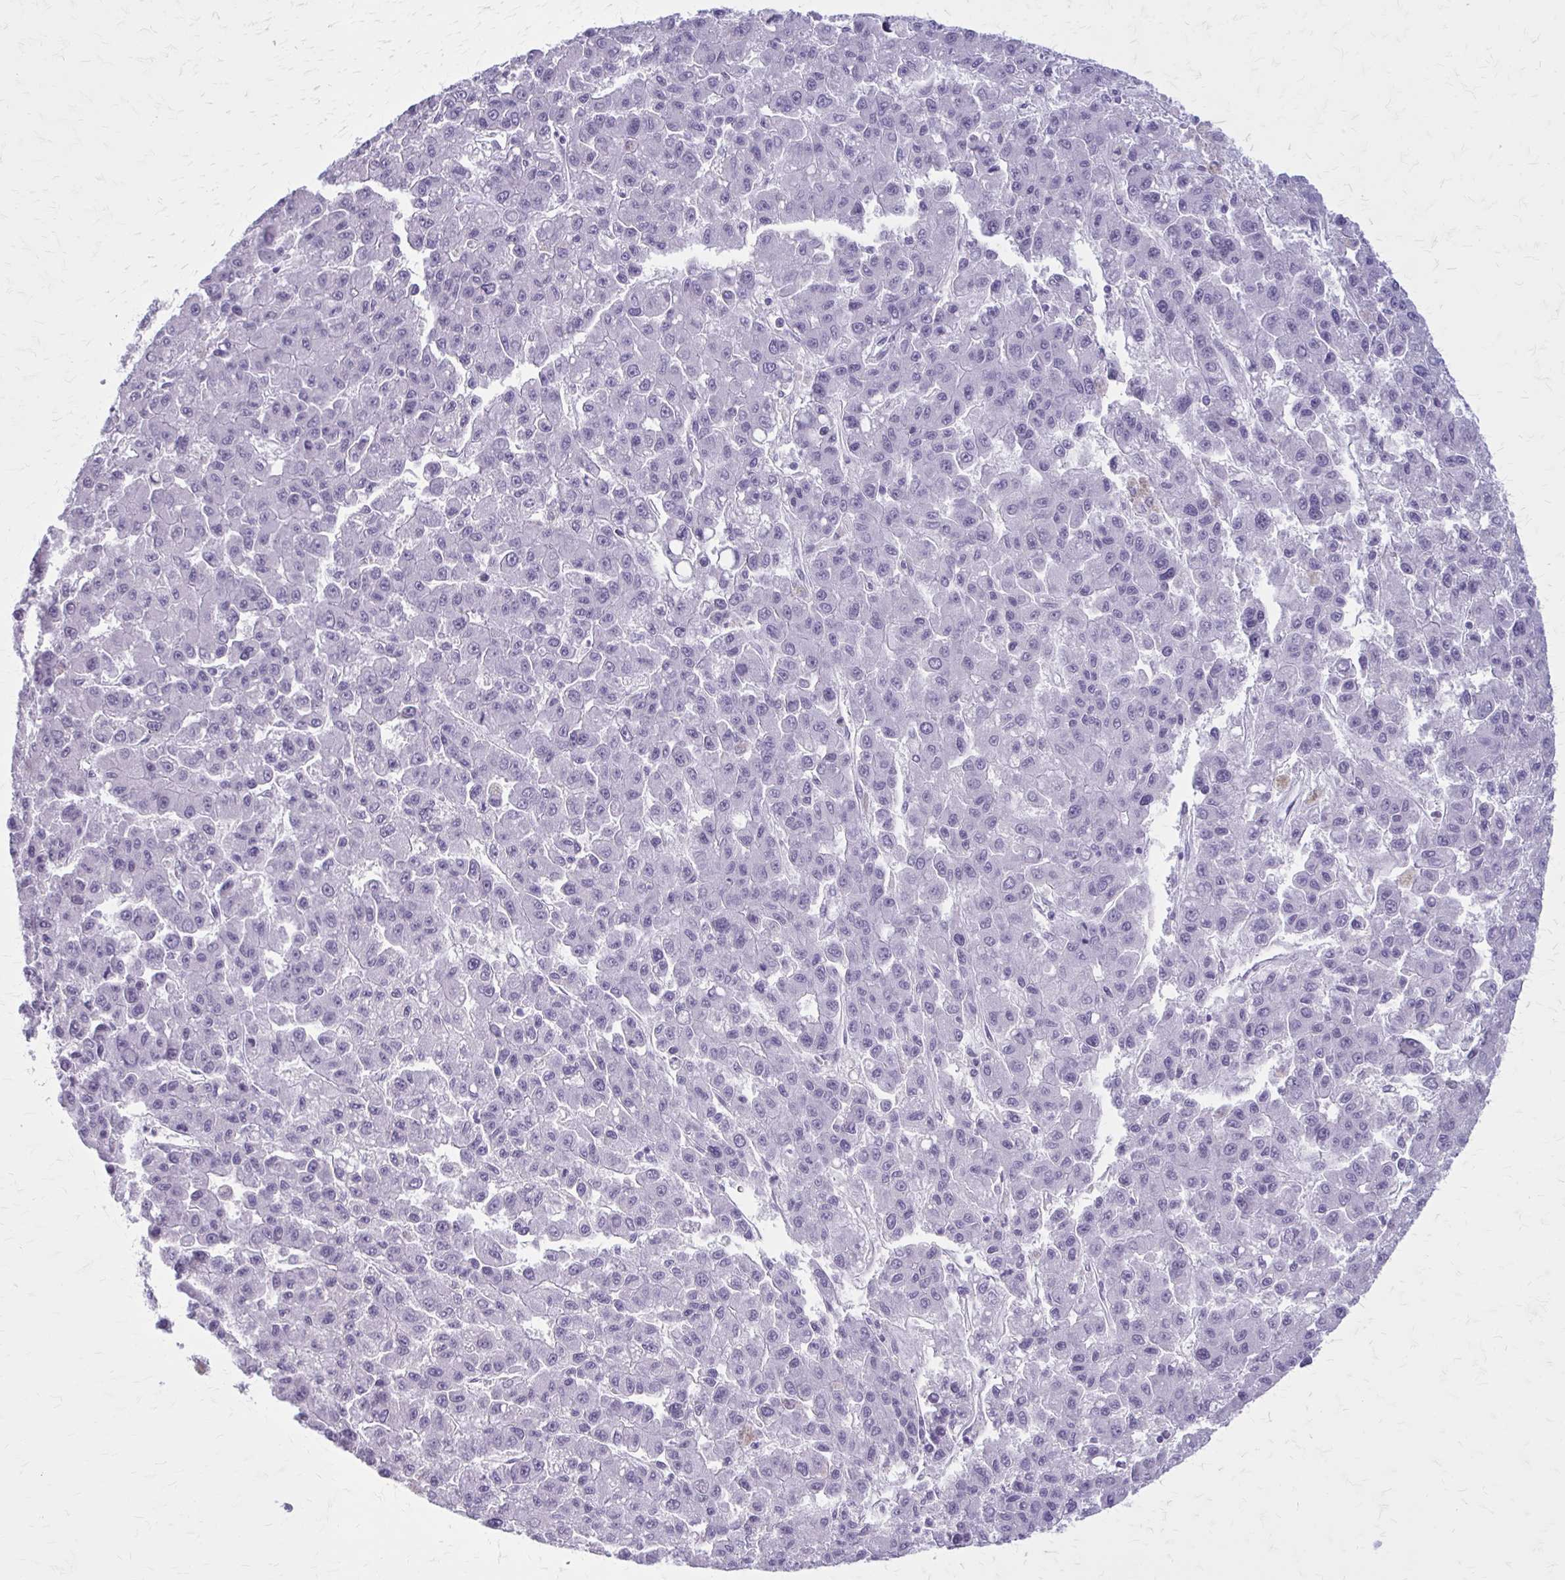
{"staining": {"intensity": "negative", "quantity": "none", "location": "none"}, "tissue": "liver cancer", "cell_type": "Tumor cells", "image_type": "cancer", "snomed": [{"axis": "morphology", "description": "Carcinoma, Hepatocellular, NOS"}, {"axis": "topography", "description": "Liver"}], "caption": "Immunohistochemistry (IHC) of human liver cancer (hepatocellular carcinoma) reveals no positivity in tumor cells. (DAB IHC visualized using brightfield microscopy, high magnification).", "gene": "GAD1", "patient": {"sex": "male", "age": 70}}